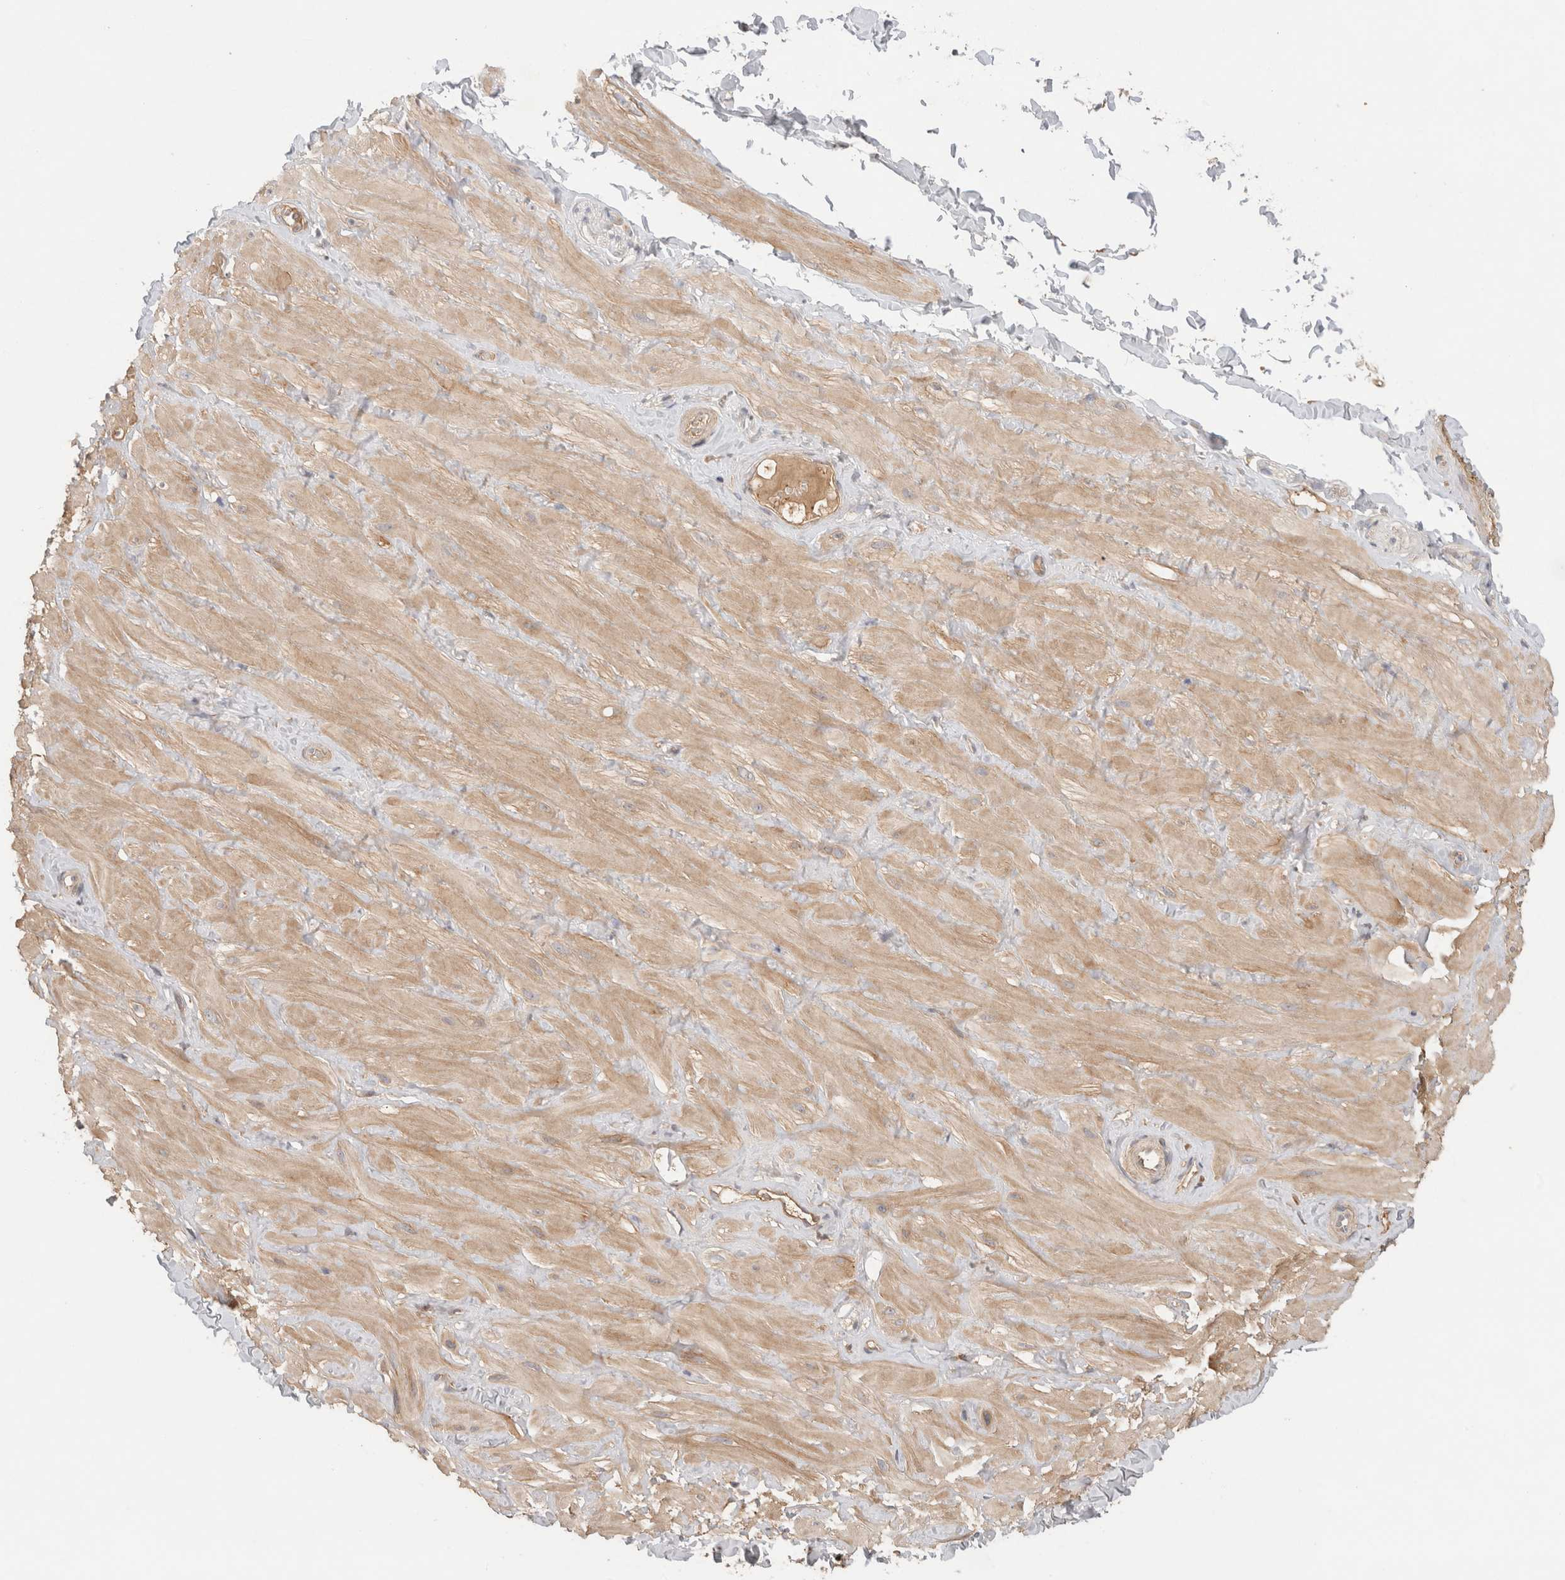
{"staining": {"intensity": "negative", "quantity": "none", "location": "none"}, "tissue": "adipose tissue", "cell_type": "Adipocytes", "image_type": "normal", "snomed": [{"axis": "morphology", "description": "Normal tissue, NOS"}, {"axis": "topography", "description": "Adipose tissue"}, {"axis": "topography", "description": "Vascular tissue"}, {"axis": "topography", "description": "Peripheral nerve tissue"}], "caption": "This is an immunohistochemistry (IHC) photomicrograph of benign adipose tissue. There is no expression in adipocytes.", "gene": "C8orf44", "patient": {"sex": "male", "age": 25}}